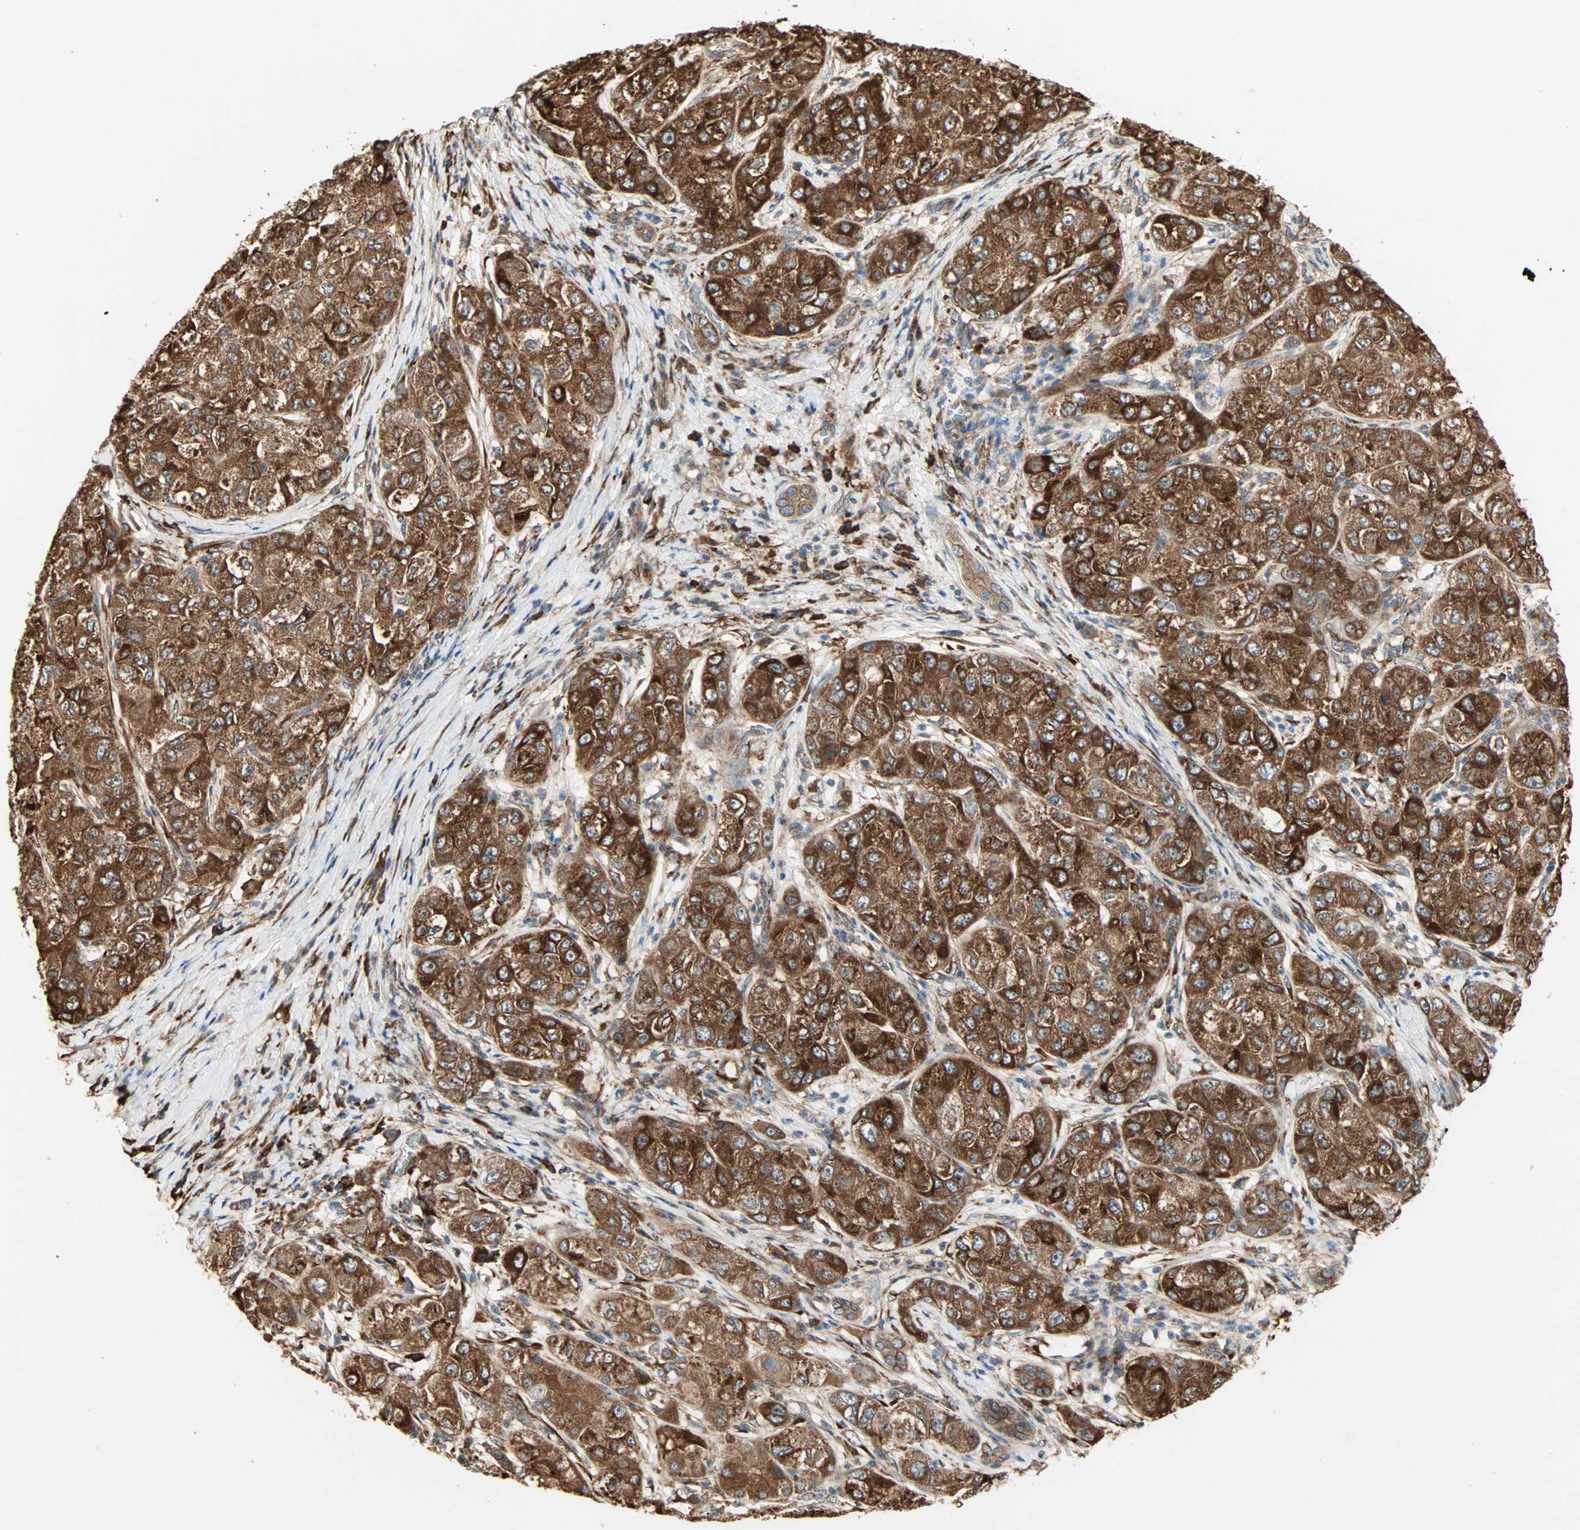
{"staining": {"intensity": "strong", "quantity": ">75%", "location": "cytoplasmic/membranous"}, "tissue": "liver cancer", "cell_type": "Tumor cells", "image_type": "cancer", "snomed": [{"axis": "morphology", "description": "Carcinoma, Hepatocellular, NOS"}, {"axis": "topography", "description": "Liver"}], "caption": "A high amount of strong cytoplasmic/membranous staining is present in approximately >75% of tumor cells in hepatocellular carcinoma (liver) tissue.", "gene": "P4HA1", "patient": {"sex": "male", "age": 80}}